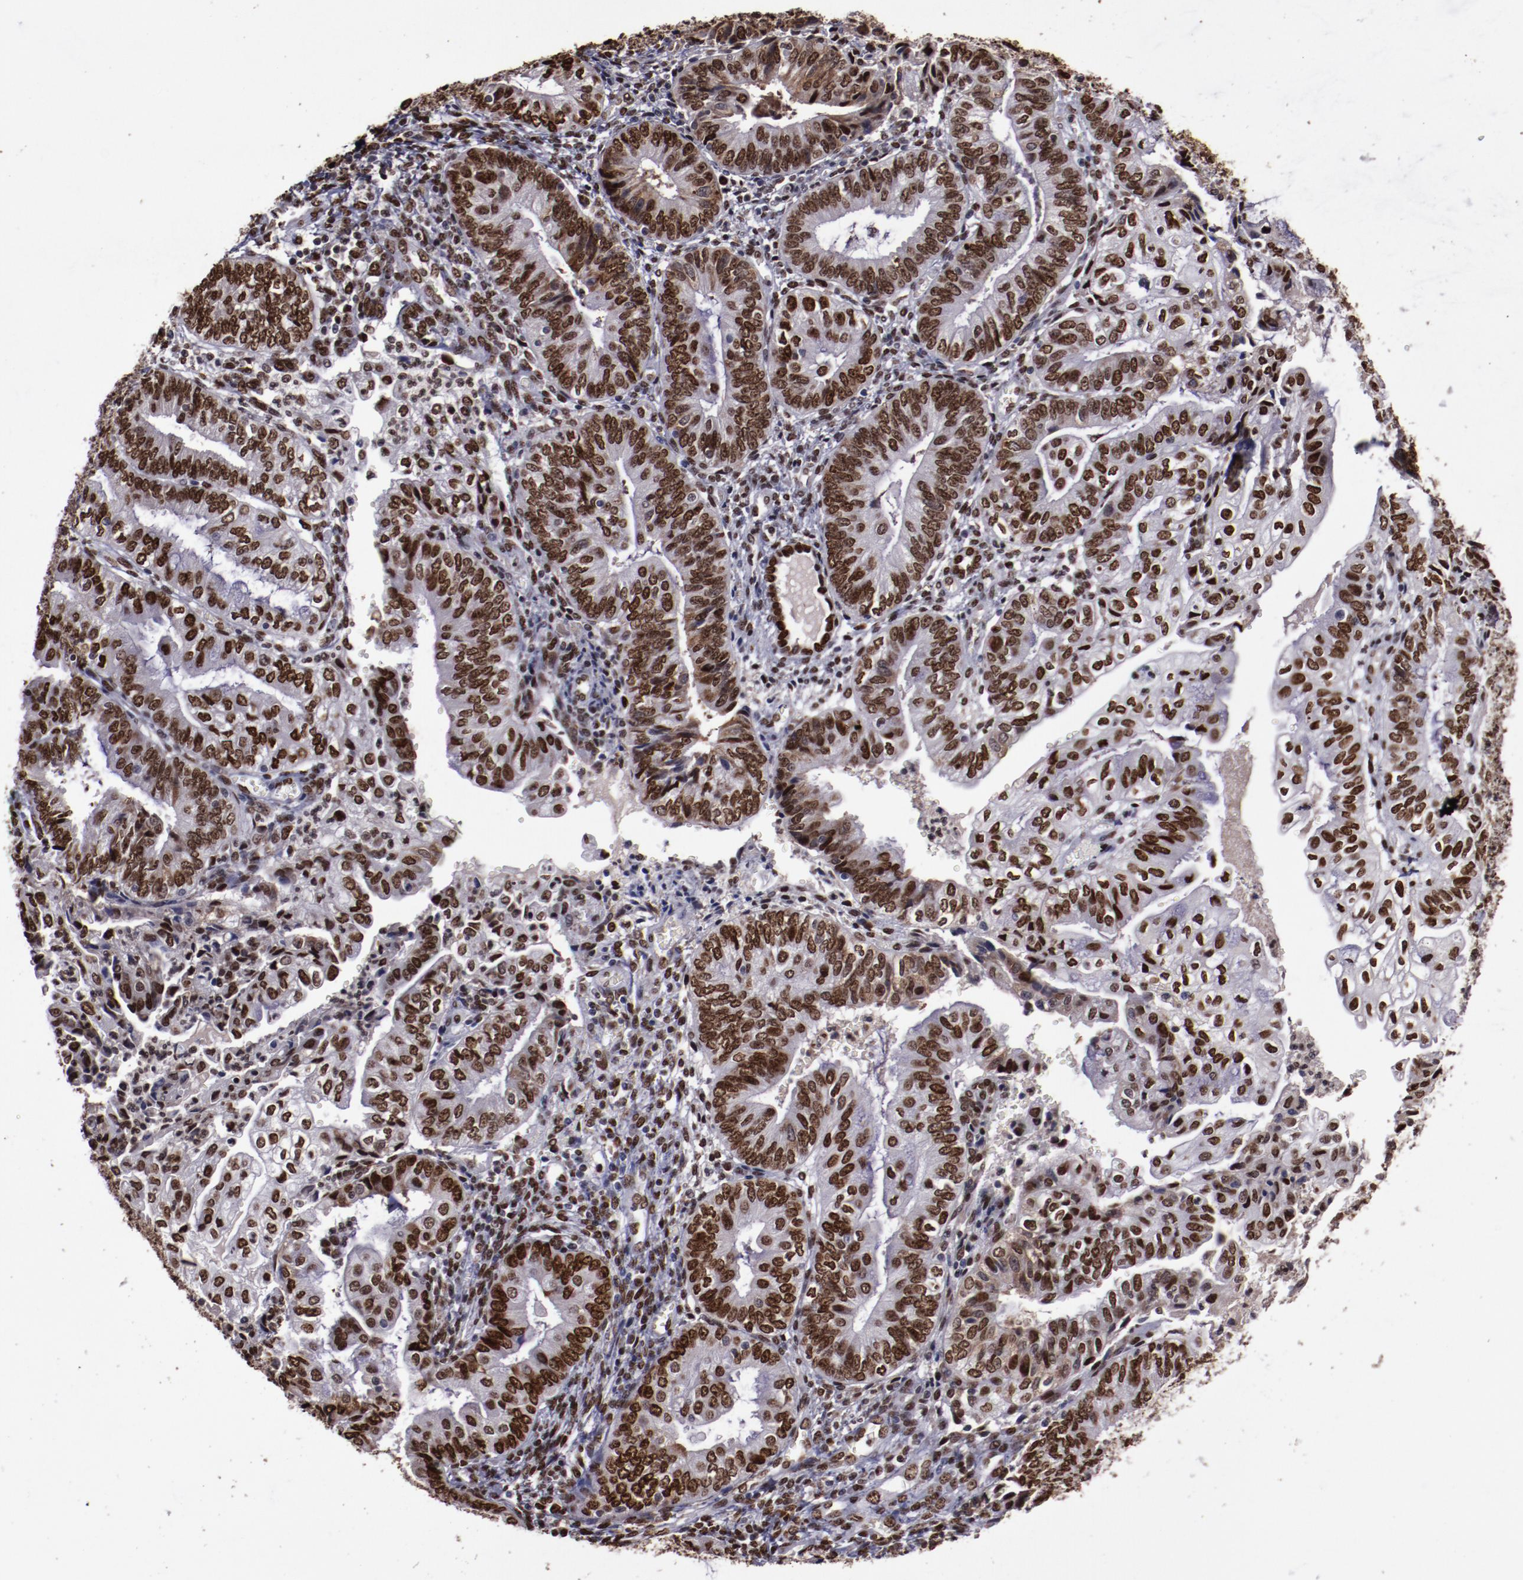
{"staining": {"intensity": "strong", "quantity": ">75%", "location": "nuclear"}, "tissue": "endometrial cancer", "cell_type": "Tumor cells", "image_type": "cancer", "snomed": [{"axis": "morphology", "description": "Adenocarcinoma, NOS"}, {"axis": "topography", "description": "Endometrium"}], "caption": "Immunohistochemistry (DAB) staining of human adenocarcinoma (endometrial) exhibits strong nuclear protein expression in about >75% of tumor cells.", "gene": "APEX1", "patient": {"sex": "female", "age": 55}}